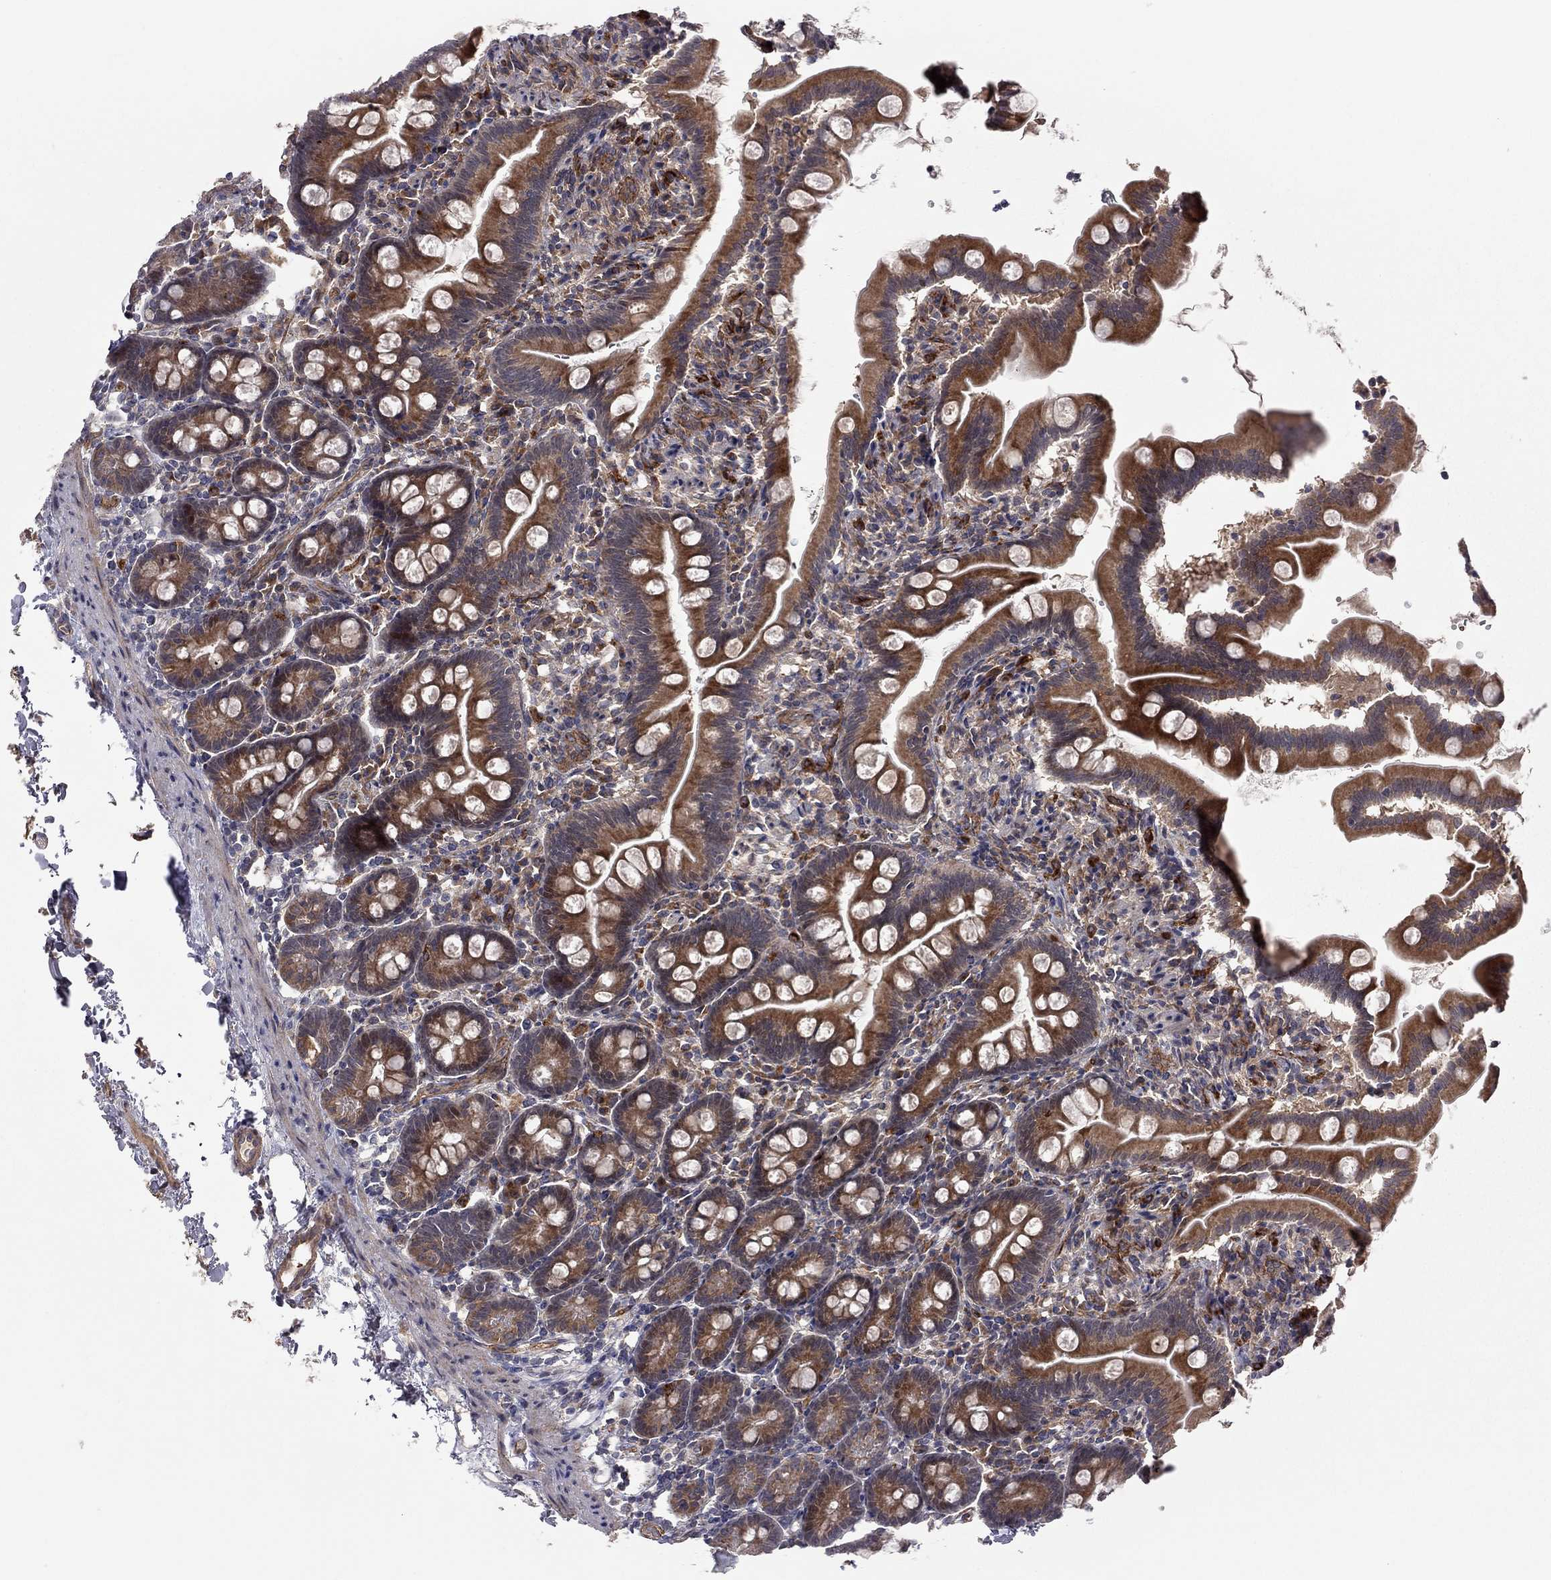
{"staining": {"intensity": "strong", "quantity": ">75%", "location": "cytoplasmic/membranous"}, "tissue": "small intestine", "cell_type": "Glandular cells", "image_type": "normal", "snomed": [{"axis": "morphology", "description": "Normal tissue, NOS"}, {"axis": "topography", "description": "Small intestine"}], "caption": "The histopathology image reveals immunohistochemical staining of unremarkable small intestine. There is strong cytoplasmic/membranous expression is identified in about >75% of glandular cells.", "gene": "EXOC3L2", "patient": {"sex": "female", "age": 44}}